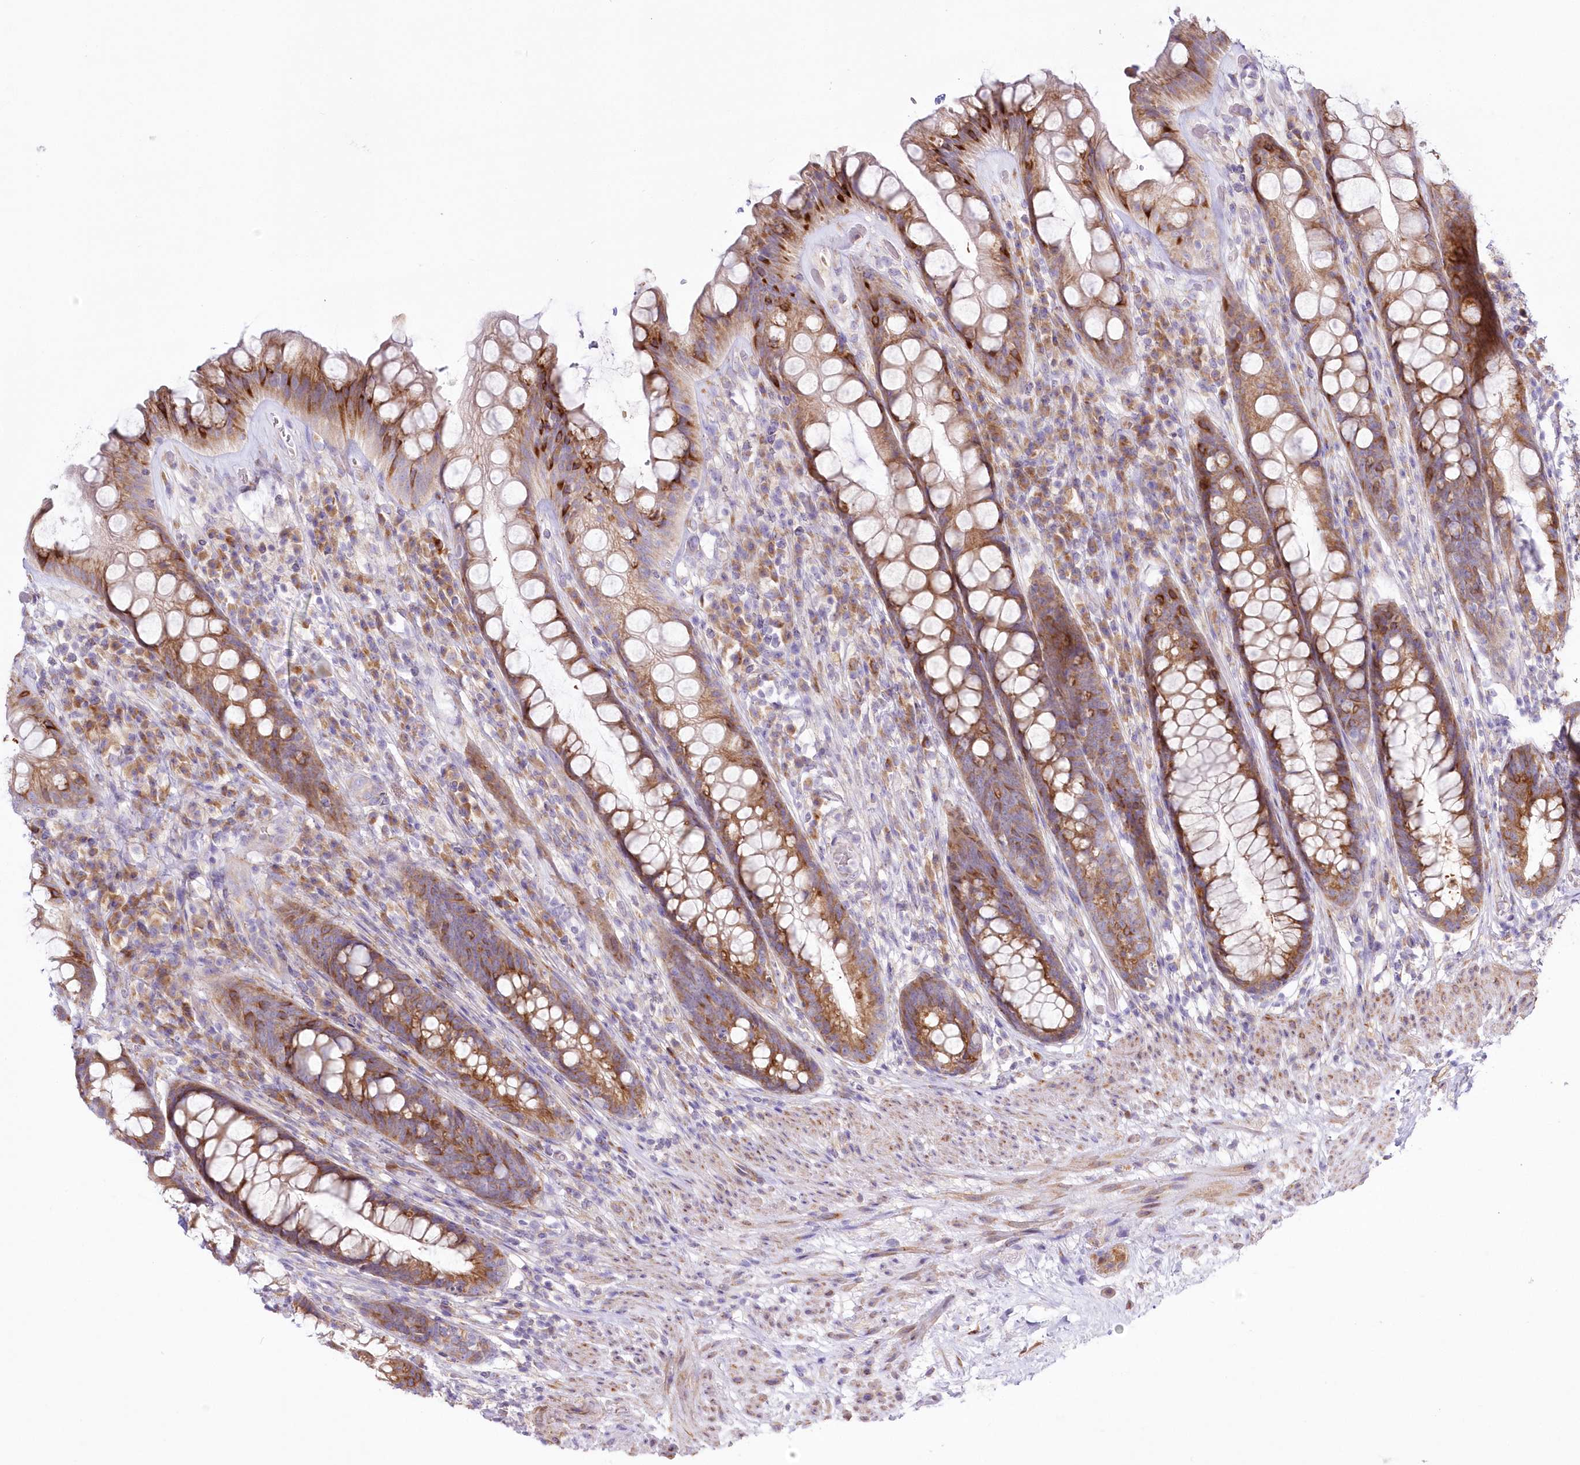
{"staining": {"intensity": "moderate", "quantity": ">75%", "location": "cytoplasmic/membranous"}, "tissue": "rectum", "cell_type": "Glandular cells", "image_type": "normal", "snomed": [{"axis": "morphology", "description": "Normal tissue, NOS"}, {"axis": "topography", "description": "Rectum"}], "caption": "Immunohistochemistry micrograph of normal human rectum stained for a protein (brown), which reveals medium levels of moderate cytoplasmic/membranous positivity in about >75% of glandular cells.", "gene": "ARFGEF3", "patient": {"sex": "male", "age": 74}}